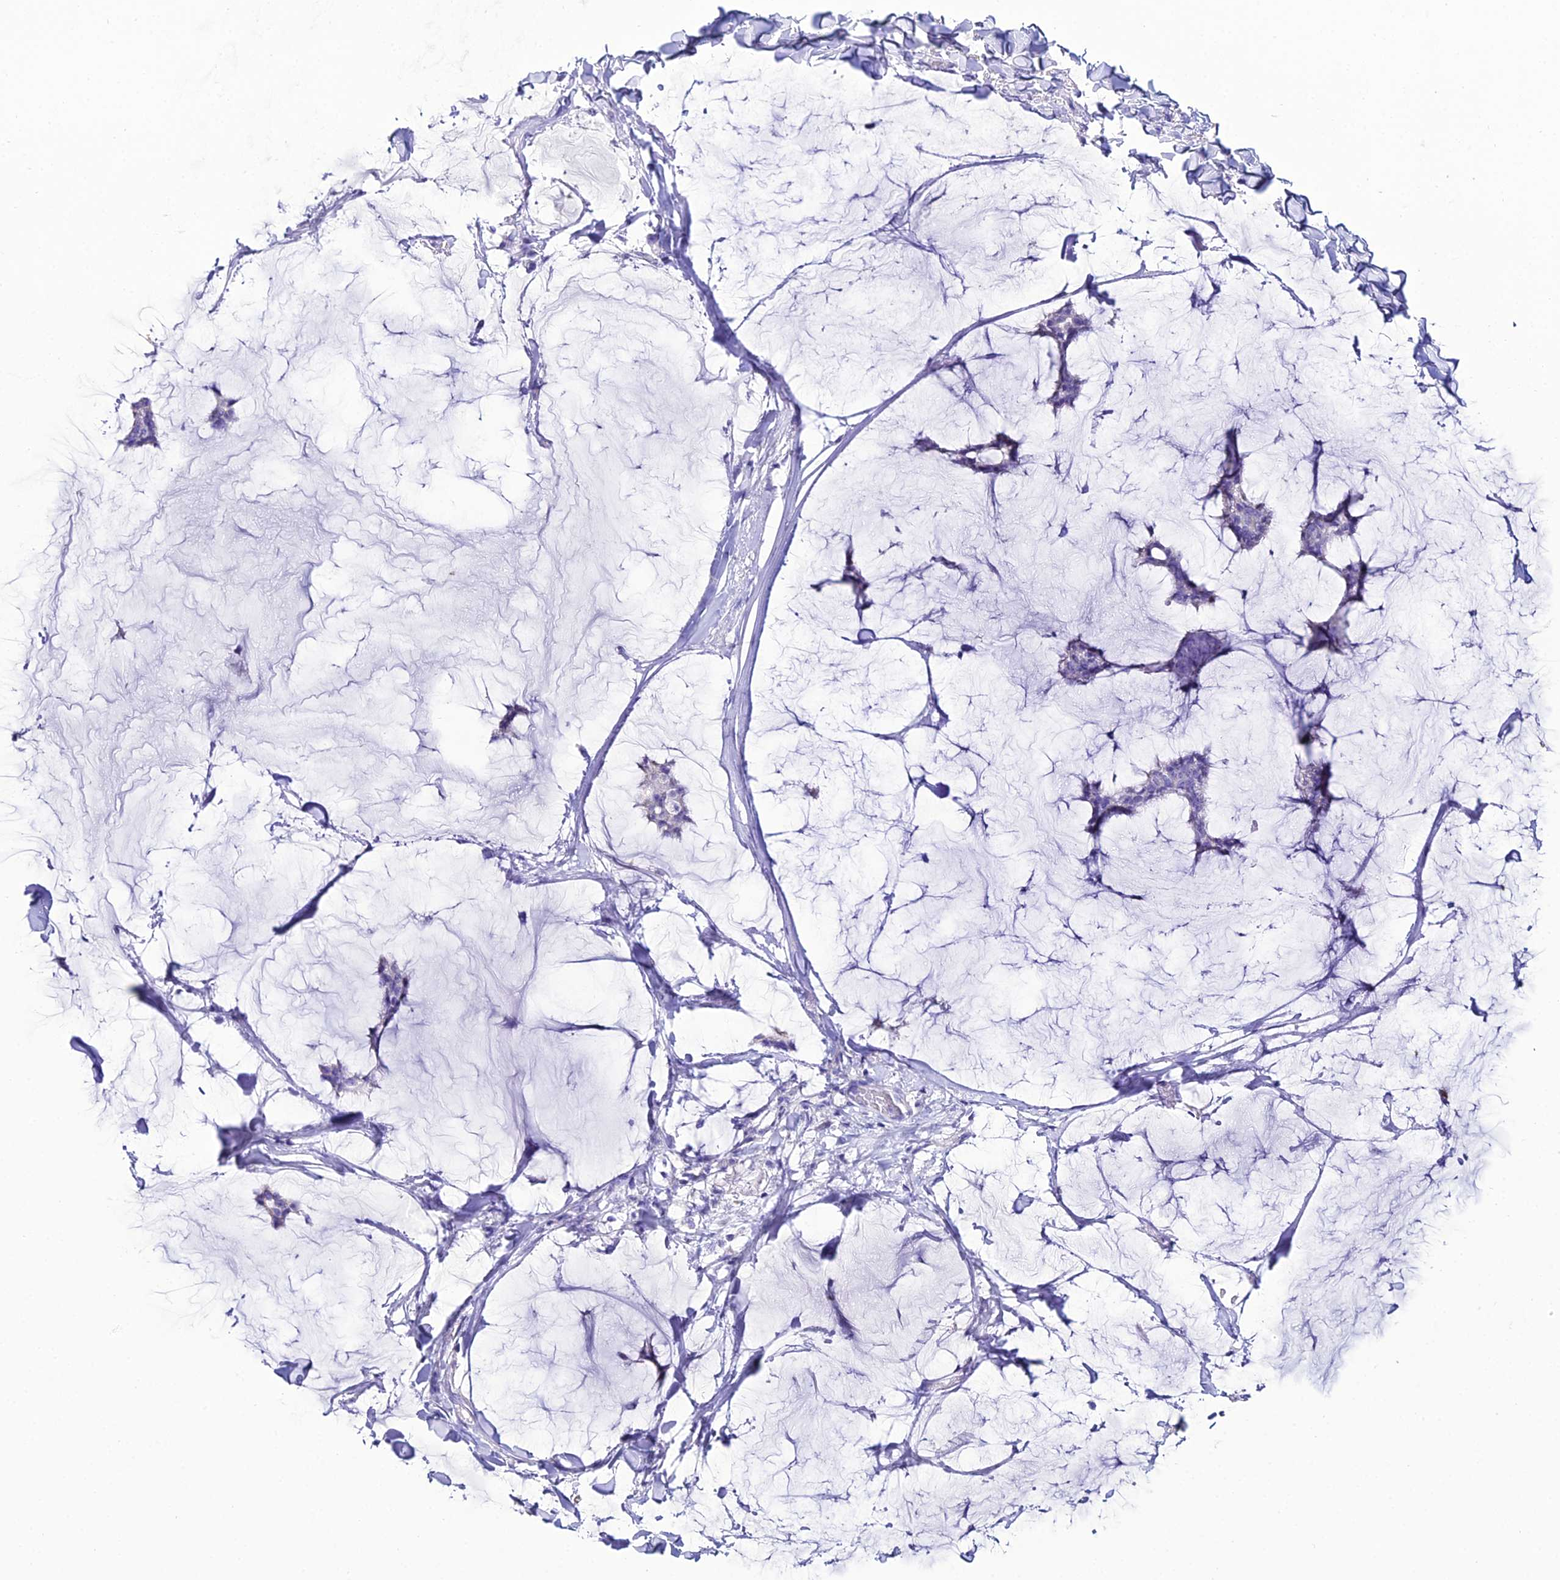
{"staining": {"intensity": "negative", "quantity": "none", "location": "none"}, "tissue": "breast cancer", "cell_type": "Tumor cells", "image_type": "cancer", "snomed": [{"axis": "morphology", "description": "Duct carcinoma"}, {"axis": "topography", "description": "Breast"}], "caption": "IHC micrograph of neoplastic tissue: breast cancer stained with DAB displays no significant protein expression in tumor cells. (DAB immunohistochemistry visualized using brightfield microscopy, high magnification).", "gene": "OR4D5", "patient": {"sex": "female", "age": 93}}